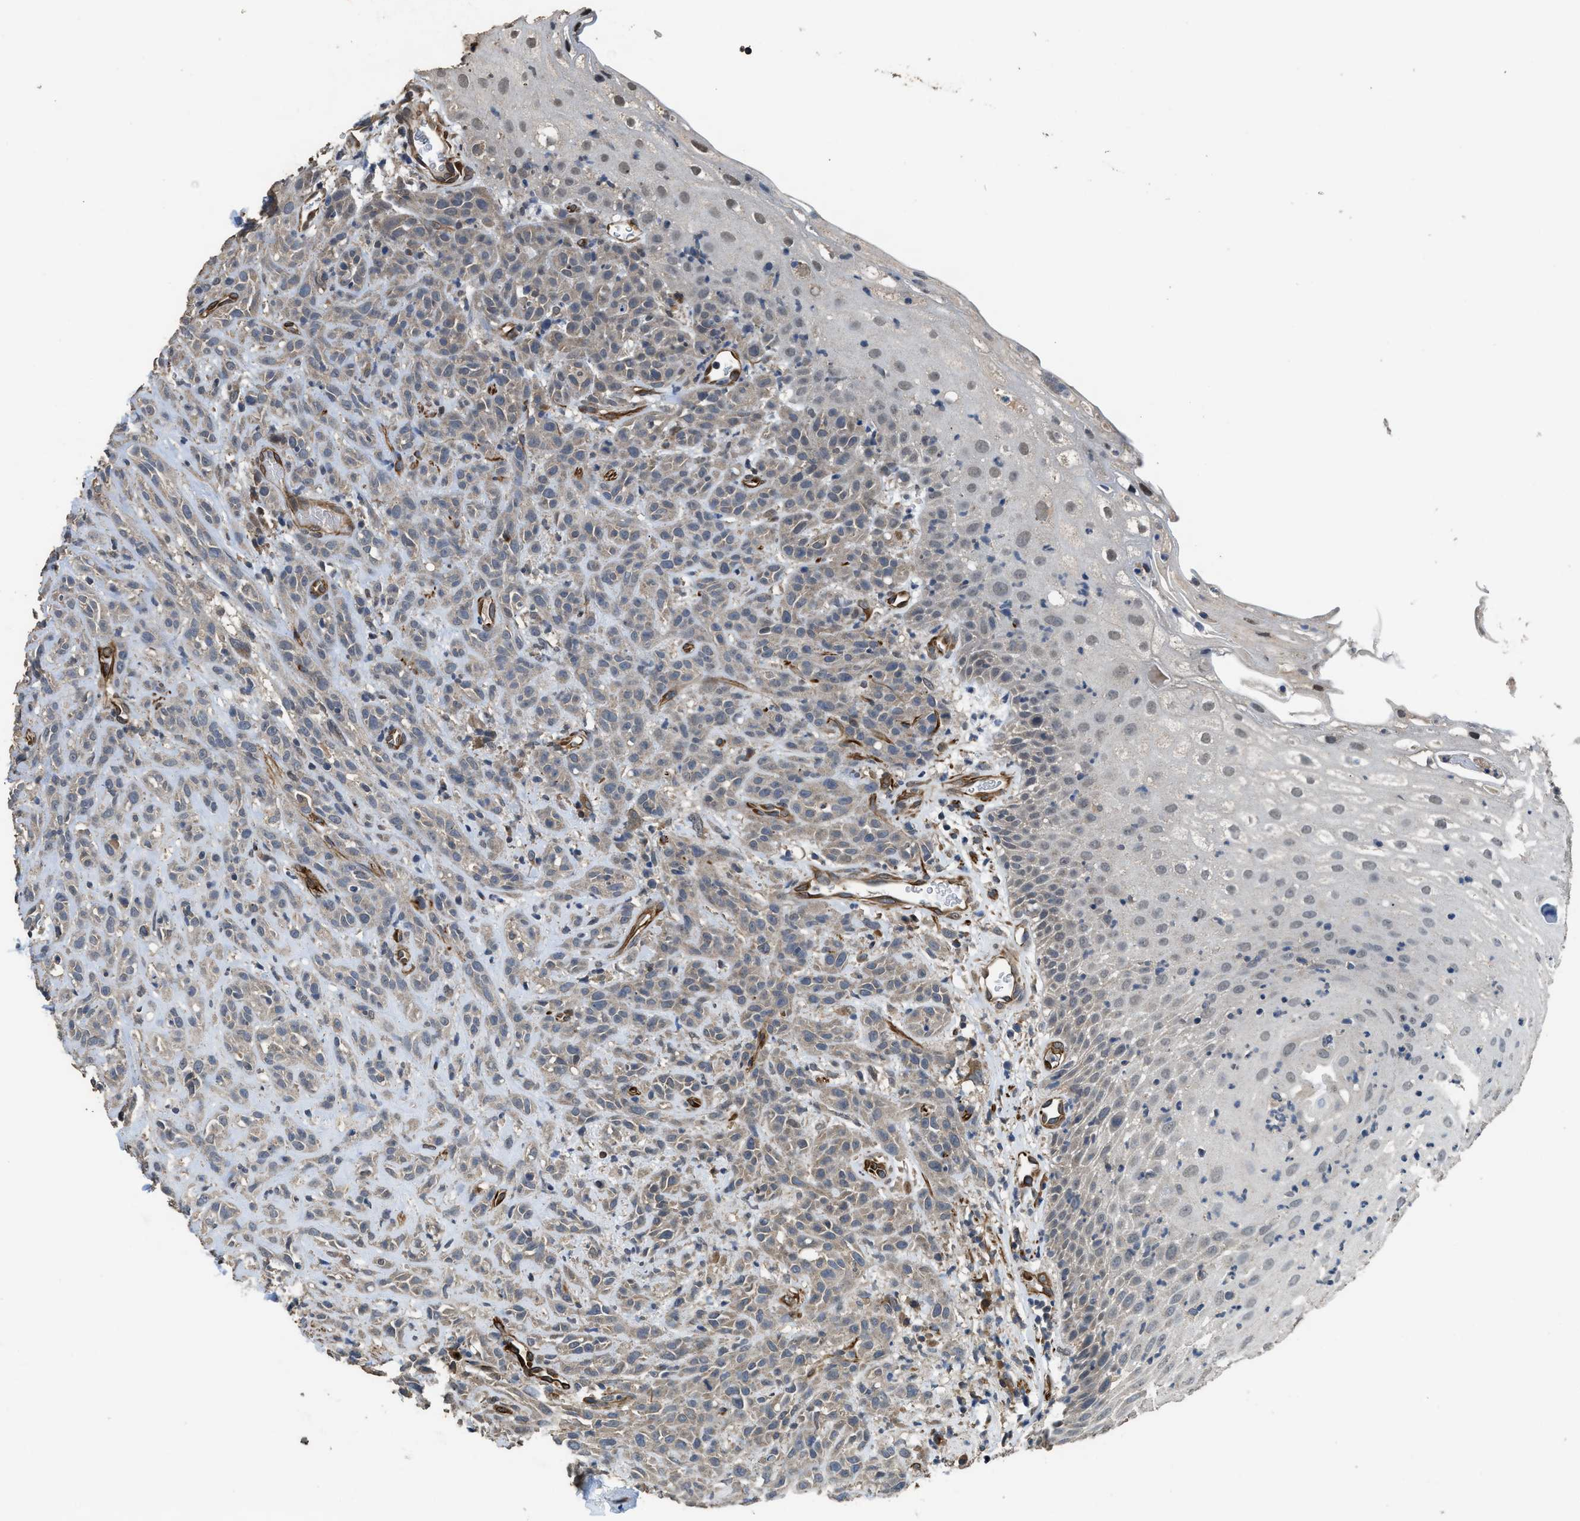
{"staining": {"intensity": "weak", "quantity": "<25%", "location": "cytoplasmic/membranous"}, "tissue": "head and neck cancer", "cell_type": "Tumor cells", "image_type": "cancer", "snomed": [{"axis": "morphology", "description": "Normal tissue, NOS"}, {"axis": "morphology", "description": "Squamous cell carcinoma, NOS"}, {"axis": "topography", "description": "Cartilage tissue"}, {"axis": "topography", "description": "Head-Neck"}], "caption": "Immunohistochemistry (IHC) image of squamous cell carcinoma (head and neck) stained for a protein (brown), which reveals no staining in tumor cells.", "gene": "SYNM", "patient": {"sex": "male", "age": 62}}